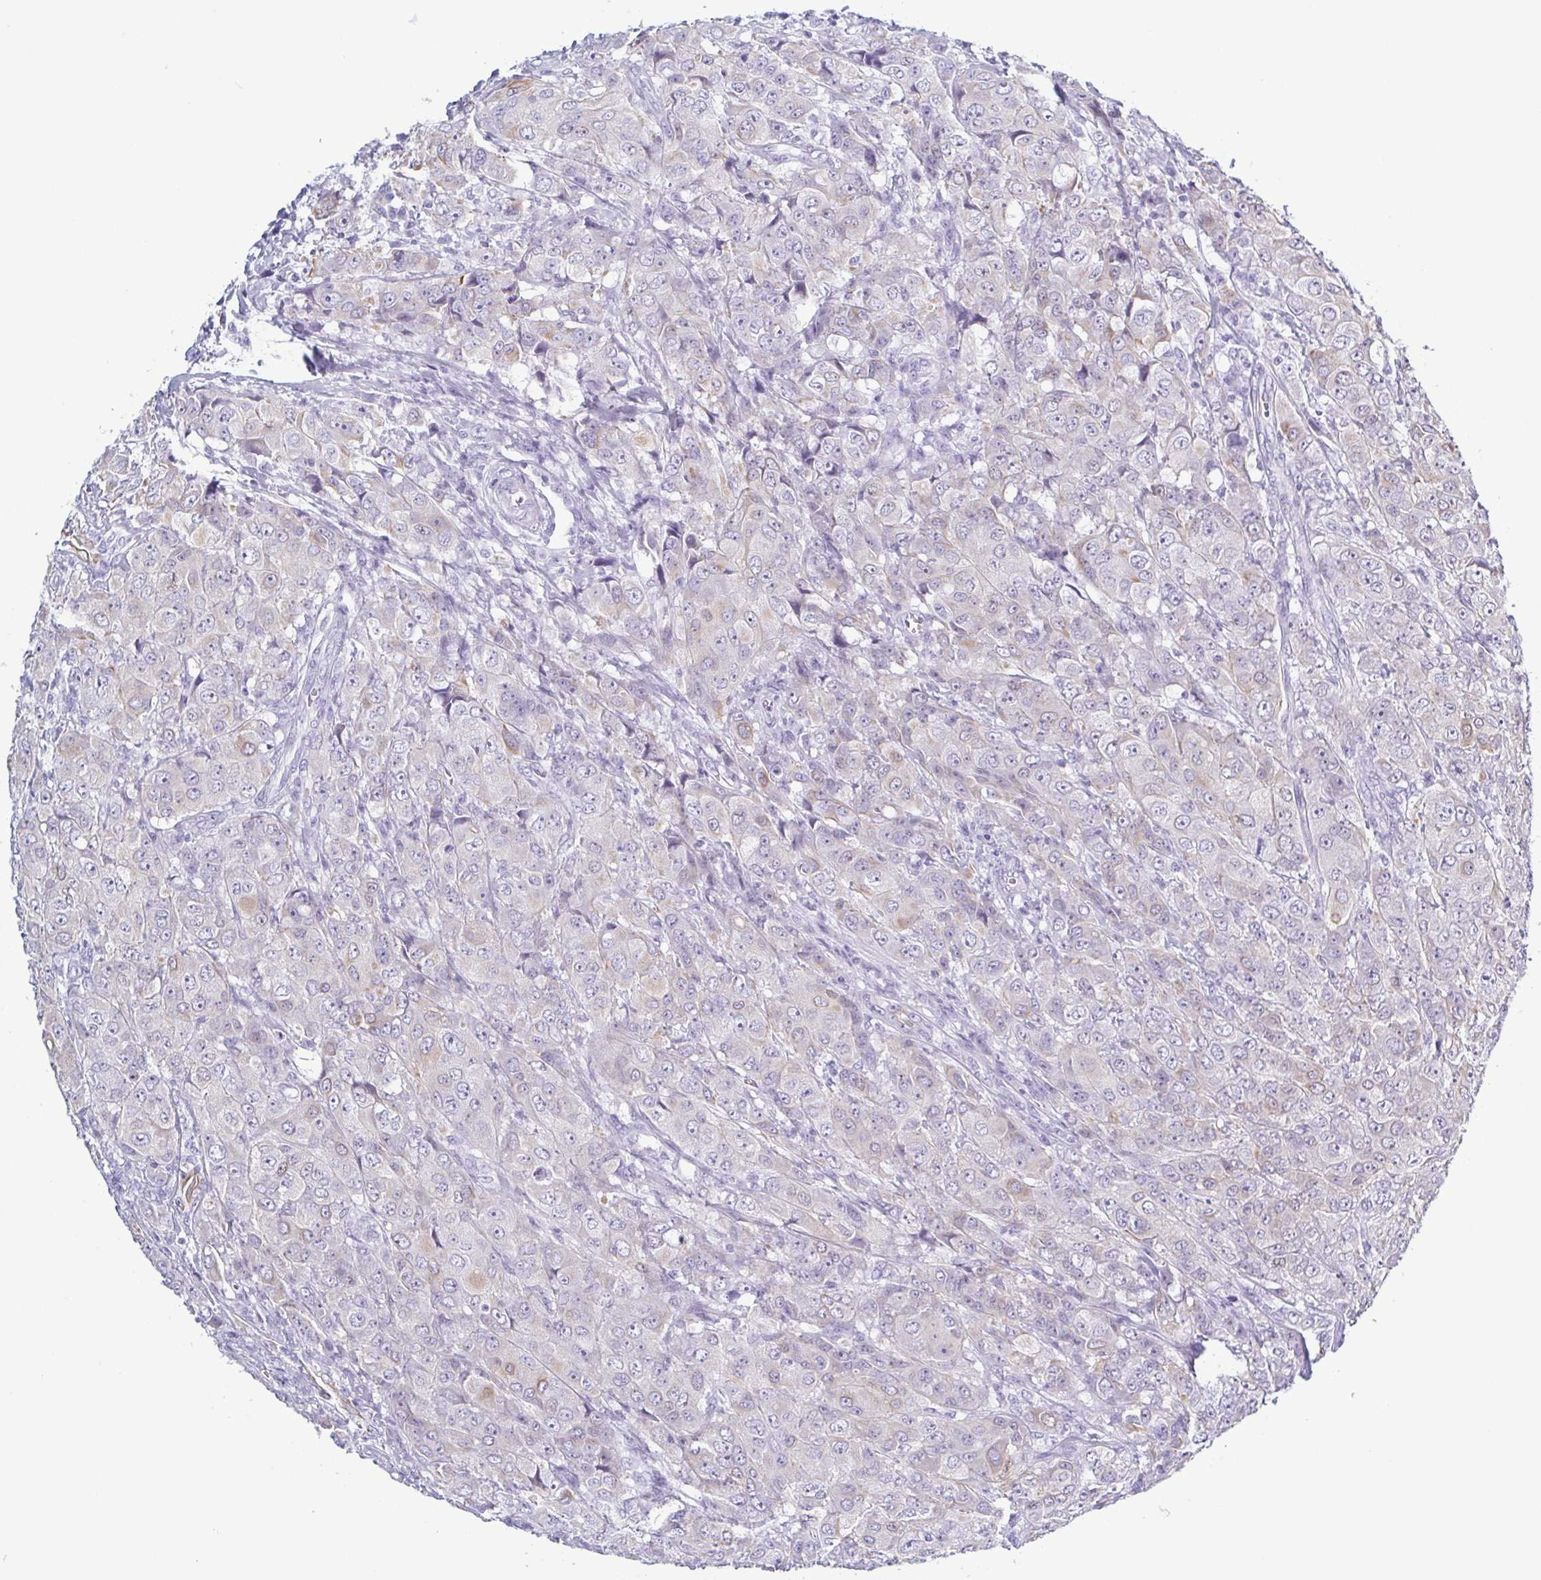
{"staining": {"intensity": "moderate", "quantity": "<25%", "location": "cytoplasmic/membranous"}, "tissue": "breast cancer", "cell_type": "Tumor cells", "image_type": "cancer", "snomed": [{"axis": "morphology", "description": "Normal tissue, NOS"}, {"axis": "morphology", "description": "Duct carcinoma"}, {"axis": "topography", "description": "Breast"}], "caption": "Protein staining exhibits moderate cytoplasmic/membranous staining in approximately <25% of tumor cells in invasive ductal carcinoma (breast).", "gene": "KRT10", "patient": {"sex": "female", "age": 43}}